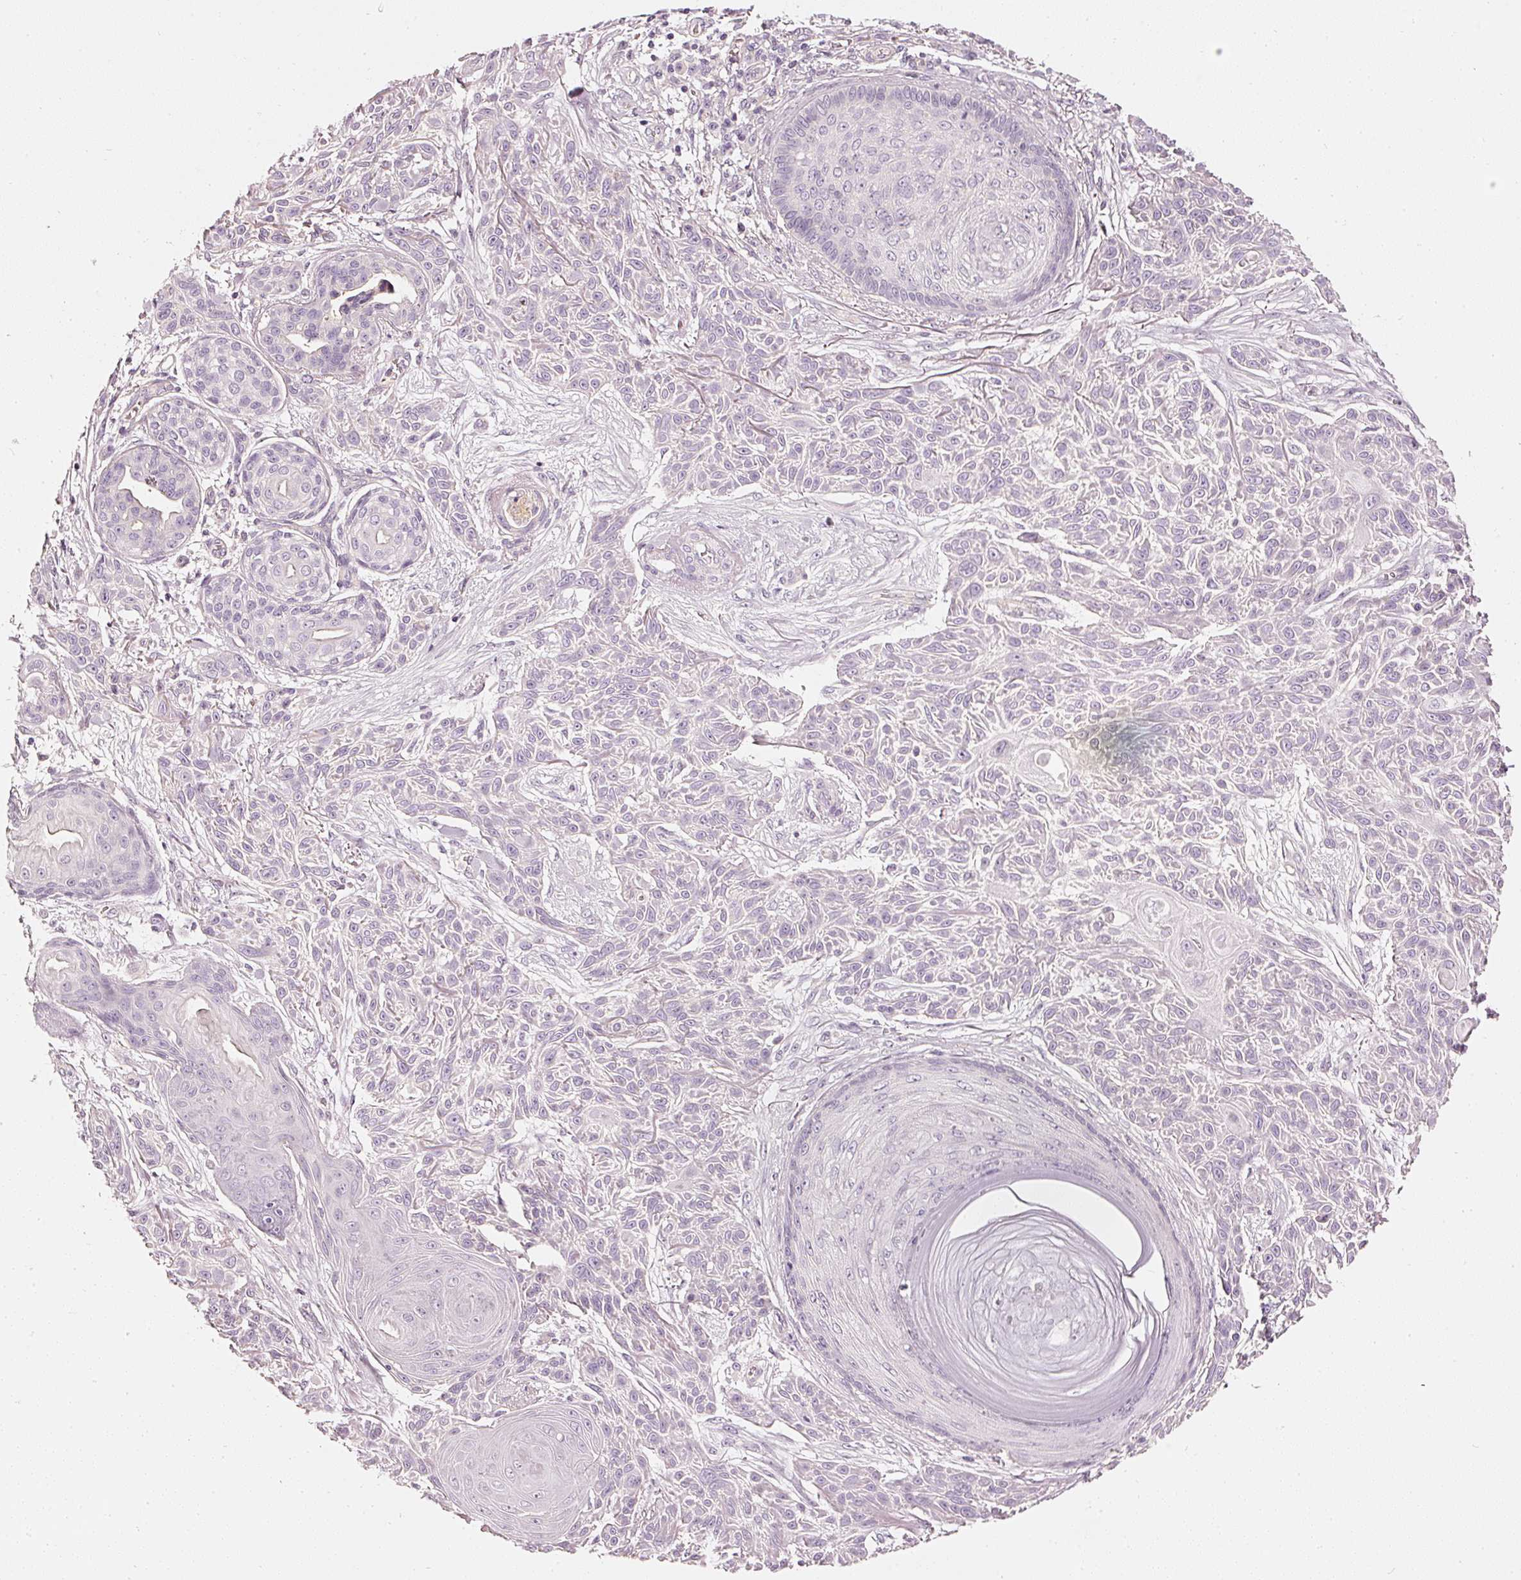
{"staining": {"intensity": "negative", "quantity": "none", "location": "none"}, "tissue": "skin cancer", "cell_type": "Tumor cells", "image_type": "cancer", "snomed": [{"axis": "morphology", "description": "Squamous cell carcinoma, NOS"}, {"axis": "topography", "description": "Skin"}], "caption": "IHC of skin cancer (squamous cell carcinoma) exhibits no staining in tumor cells. (DAB (3,3'-diaminobenzidine) immunohistochemistry, high magnification).", "gene": "CNP", "patient": {"sex": "male", "age": 86}}